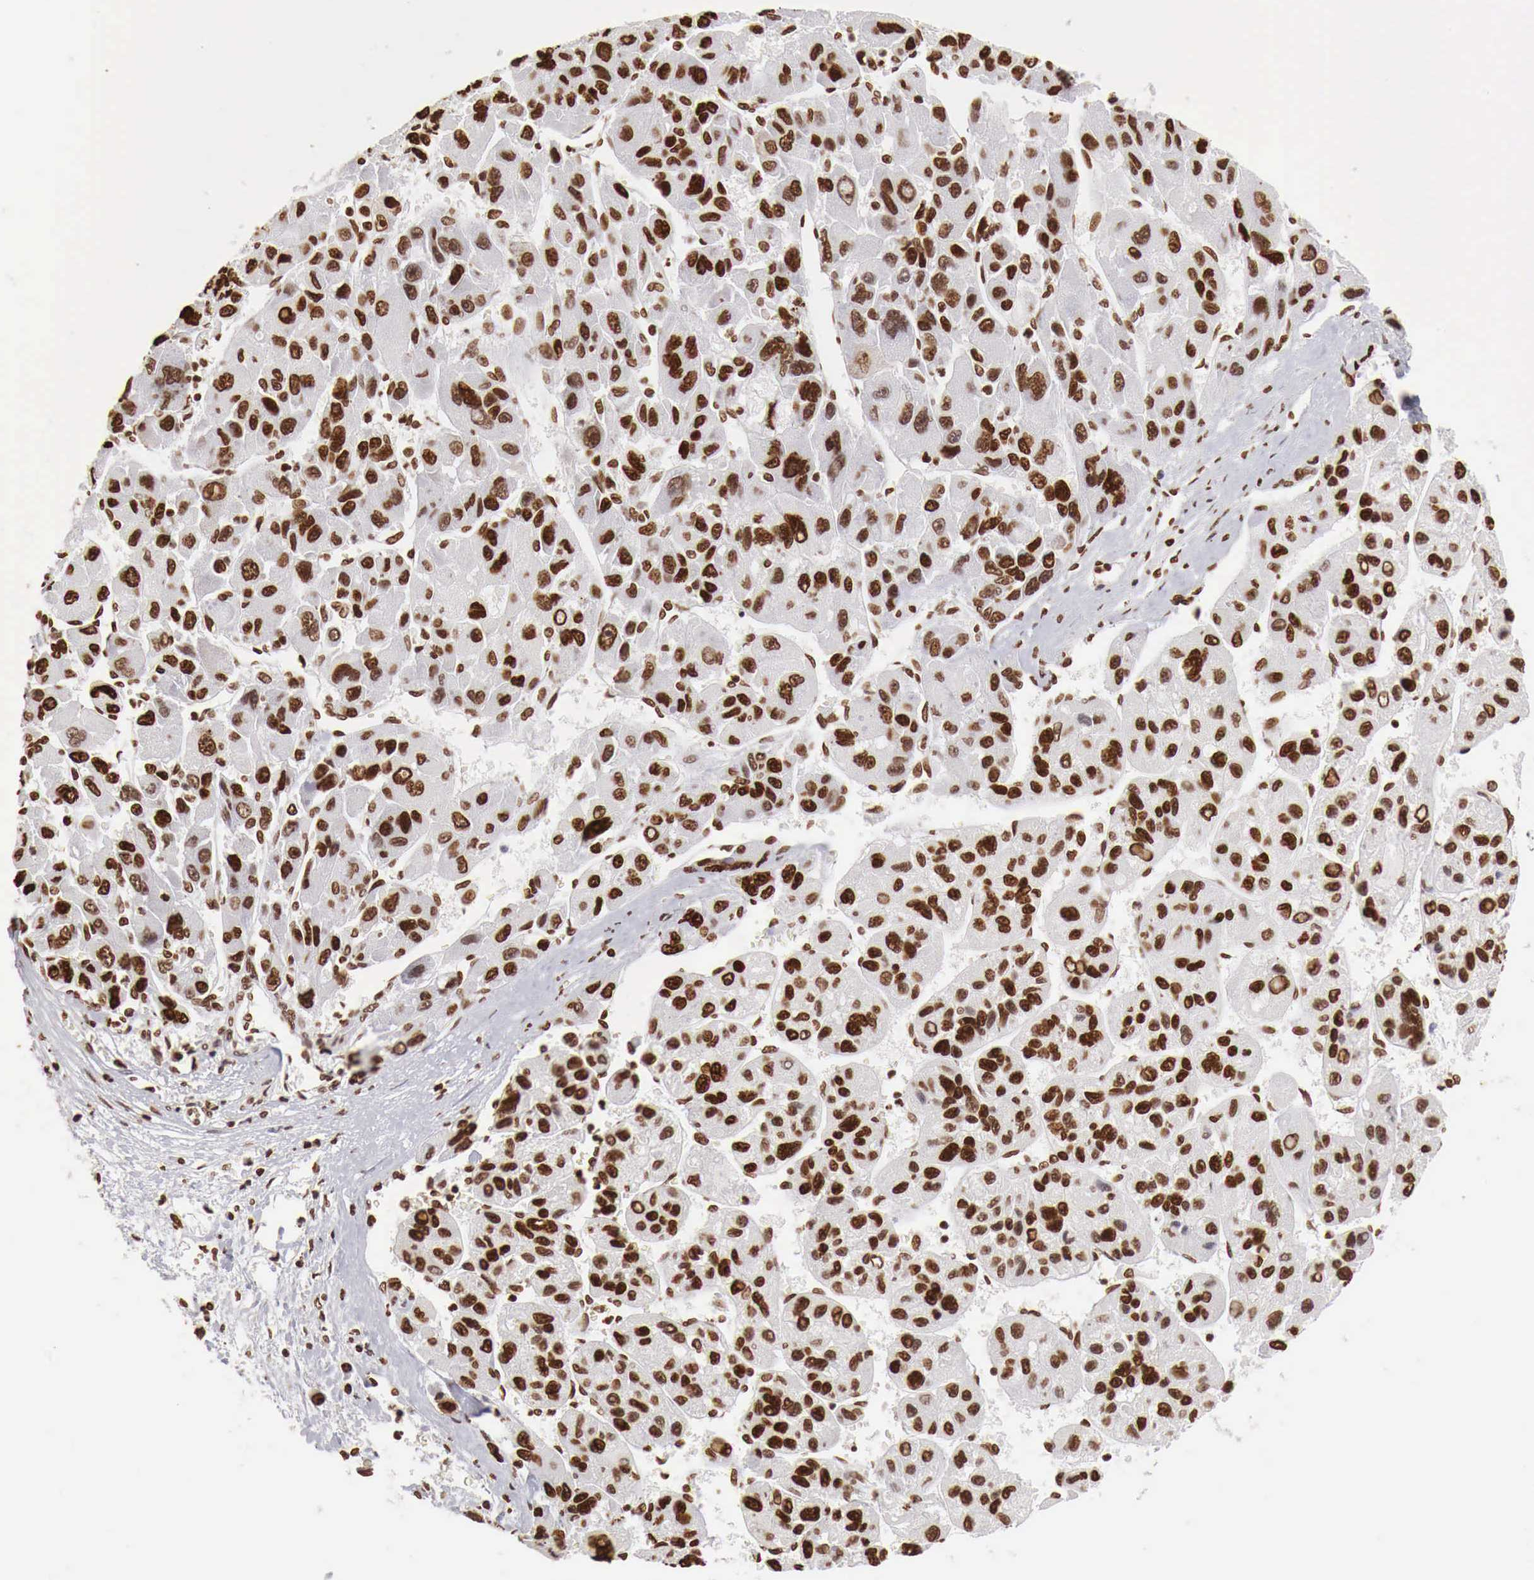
{"staining": {"intensity": "strong", "quantity": ">75%", "location": "nuclear"}, "tissue": "liver cancer", "cell_type": "Tumor cells", "image_type": "cancer", "snomed": [{"axis": "morphology", "description": "Carcinoma, Hepatocellular, NOS"}, {"axis": "topography", "description": "Liver"}], "caption": "This micrograph displays IHC staining of hepatocellular carcinoma (liver), with high strong nuclear positivity in approximately >75% of tumor cells.", "gene": "DKC1", "patient": {"sex": "male", "age": 64}}